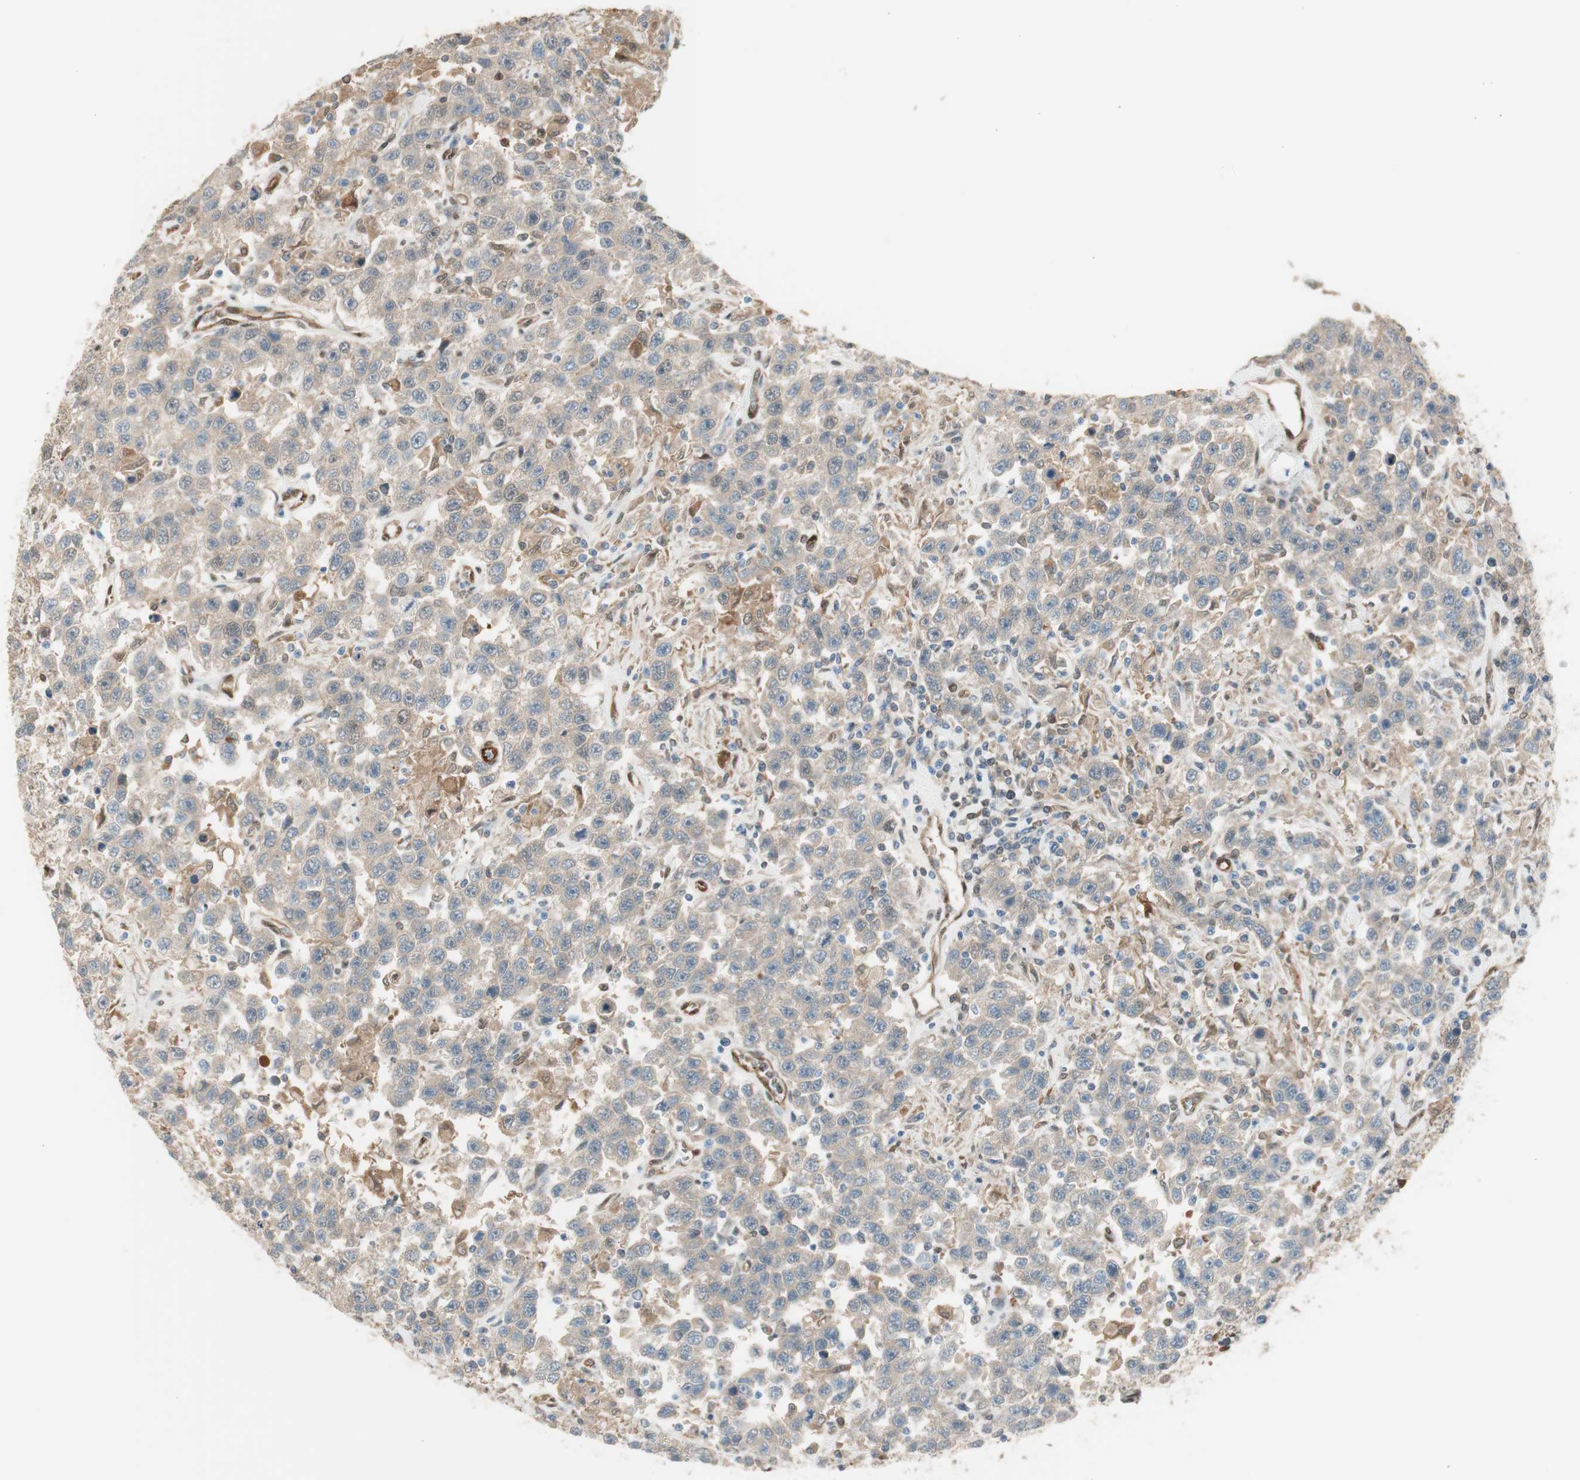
{"staining": {"intensity": "weak", "quantity": ">75%", "location": "cytoplasmic/membranous"}, "tissue": "testis cancer", "cell_type": "Tumor cells", "image_type": "cancer", "snomed": [{"axis": "morphology", "description": "Seminoma, NOS"}, {"axis": "topography", "description": "Testis"}], "caption": "Brown immunohistochemical staining in human testis cancer reveals weak cytoplasmic/membranous positivity in approximately >75% of tumor cells.", "gene": "SERPINB6", "patient": {"sex": "male", "age": 41}}